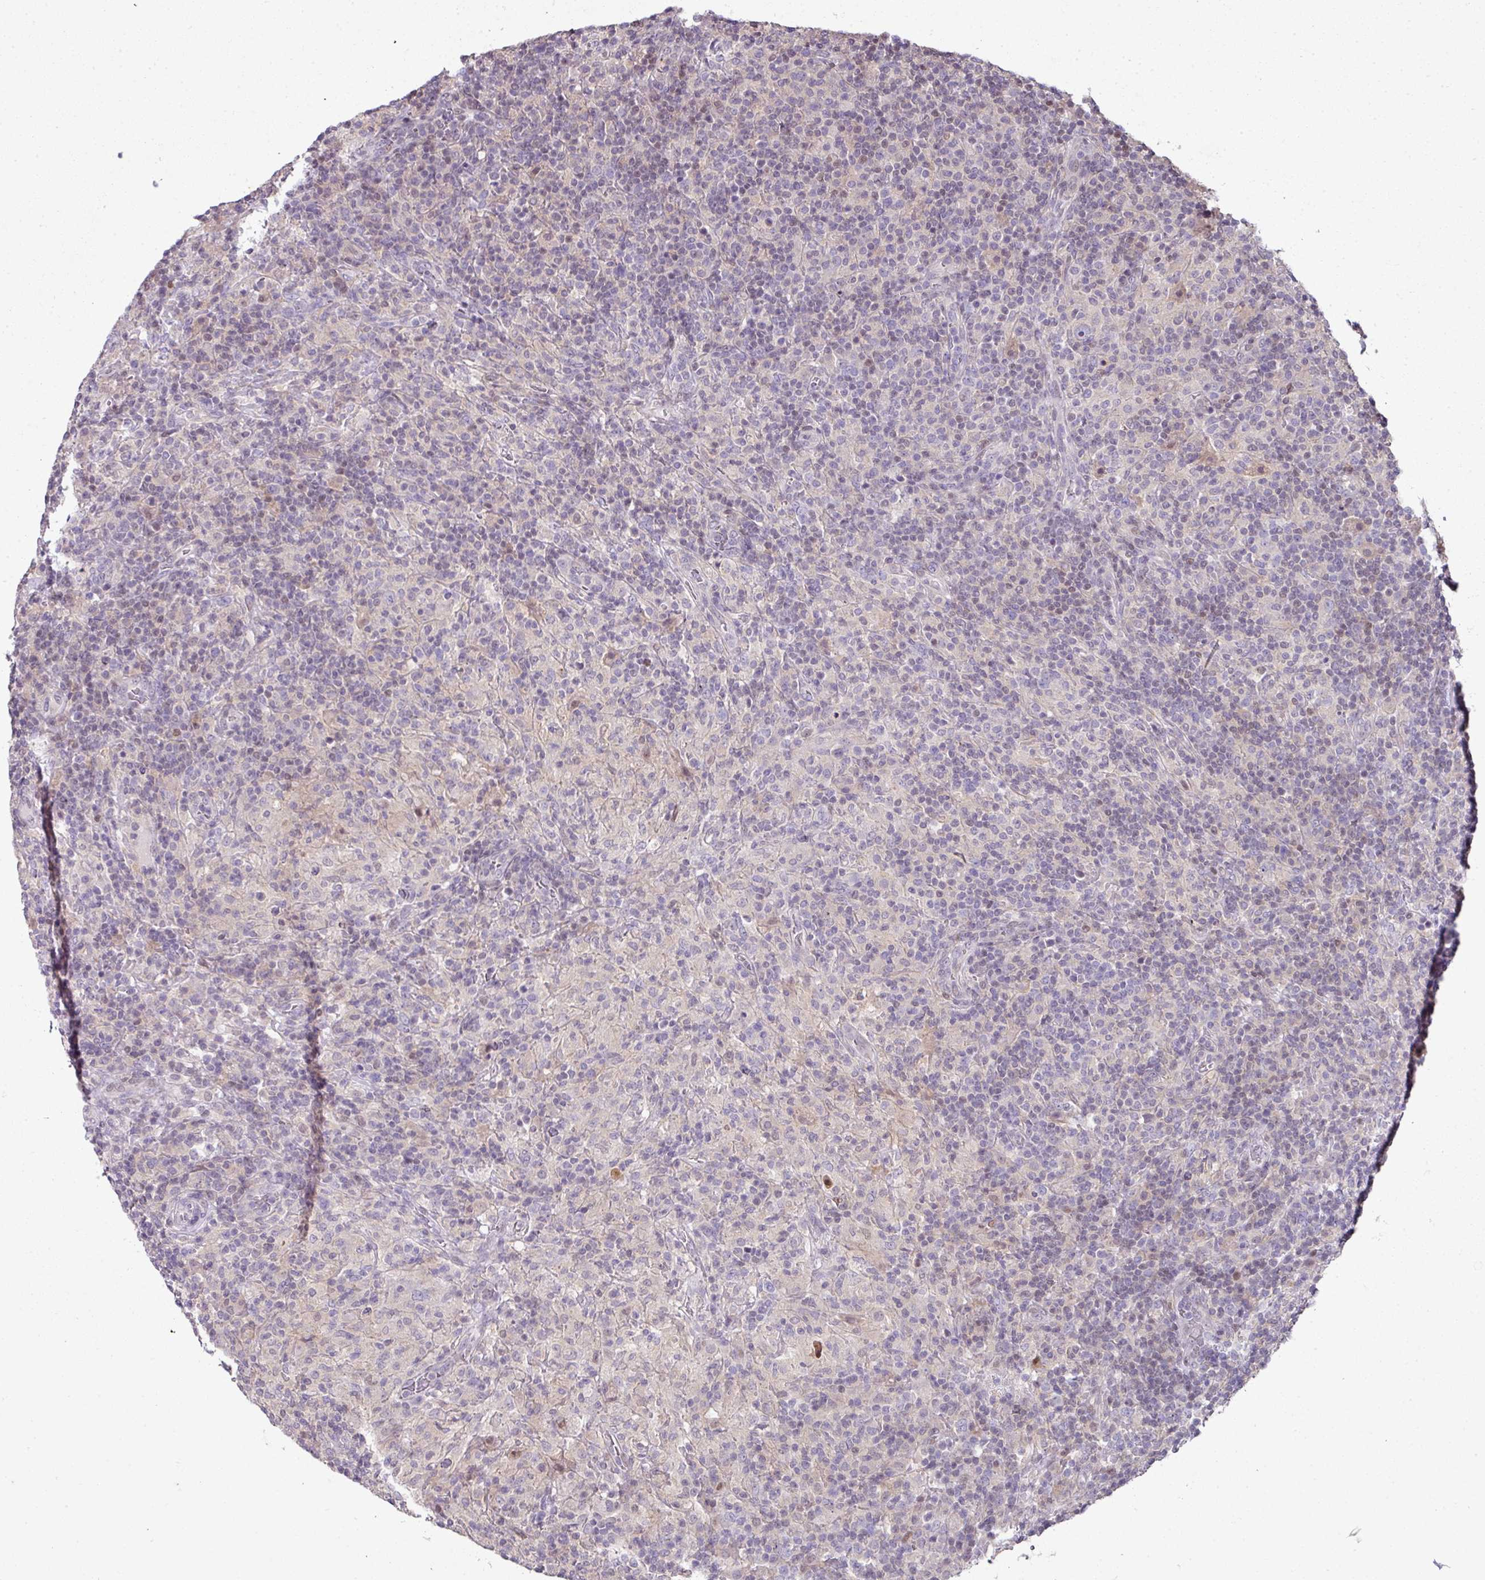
{"staining": {"intensity": "negative", "quantity": "none", "location": "none"}, "tissue": "lymphoma", "cell_type": "Tumor cells", "image_type": "cancer", "snomed": [{"axis": "morphology", "description": "Hodgkin's disease, NOS"}, {"axis": "topography", "description": "Lymph node"}], "caption": "The histopathology image displays no significant positivity in tumor cells of Hodgkin's disease.", "gene": "ANKRD18A", "patient": {"sex": "male", "age": 70}}